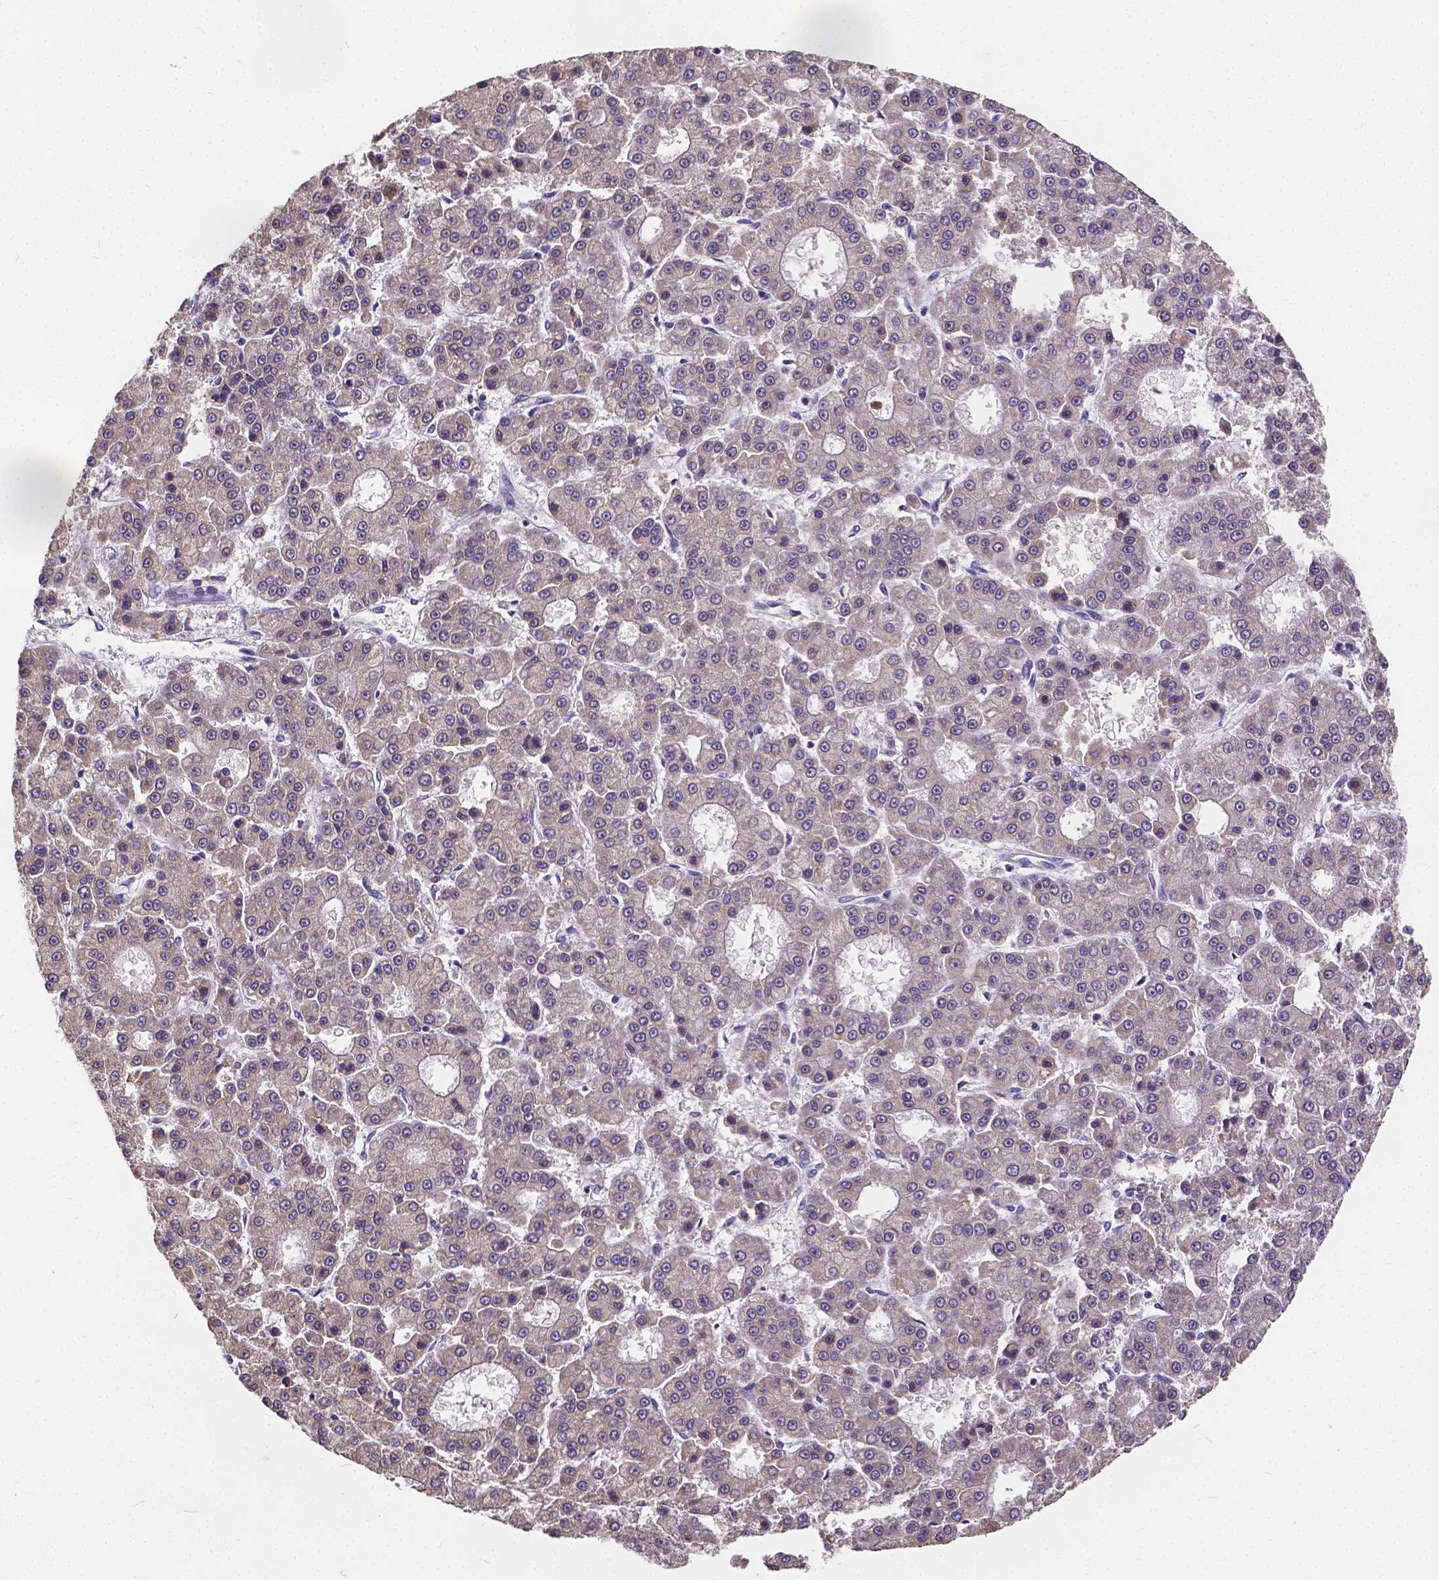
{"staining": {"intensity": "negative", "quantity": "none", "location": "none"}, "tissue": "liver cancer", "cell_type": "Tumor cells", "image_type": "cancer", "snomed": [{"axis": "morphology", "description": "Carcinoma, Hepatocellular, NOS"}, {"axis": "topography", "description": "Liver"}], "caption": "An IHC image of liver cancer (hepatocellular carcinoma) is shown. There is no staining in tumor cells of liver cancer (hepatocellular carcinoma).", "gene": "CTNNA2", "patient": {"sex": "male", "age": 70}}